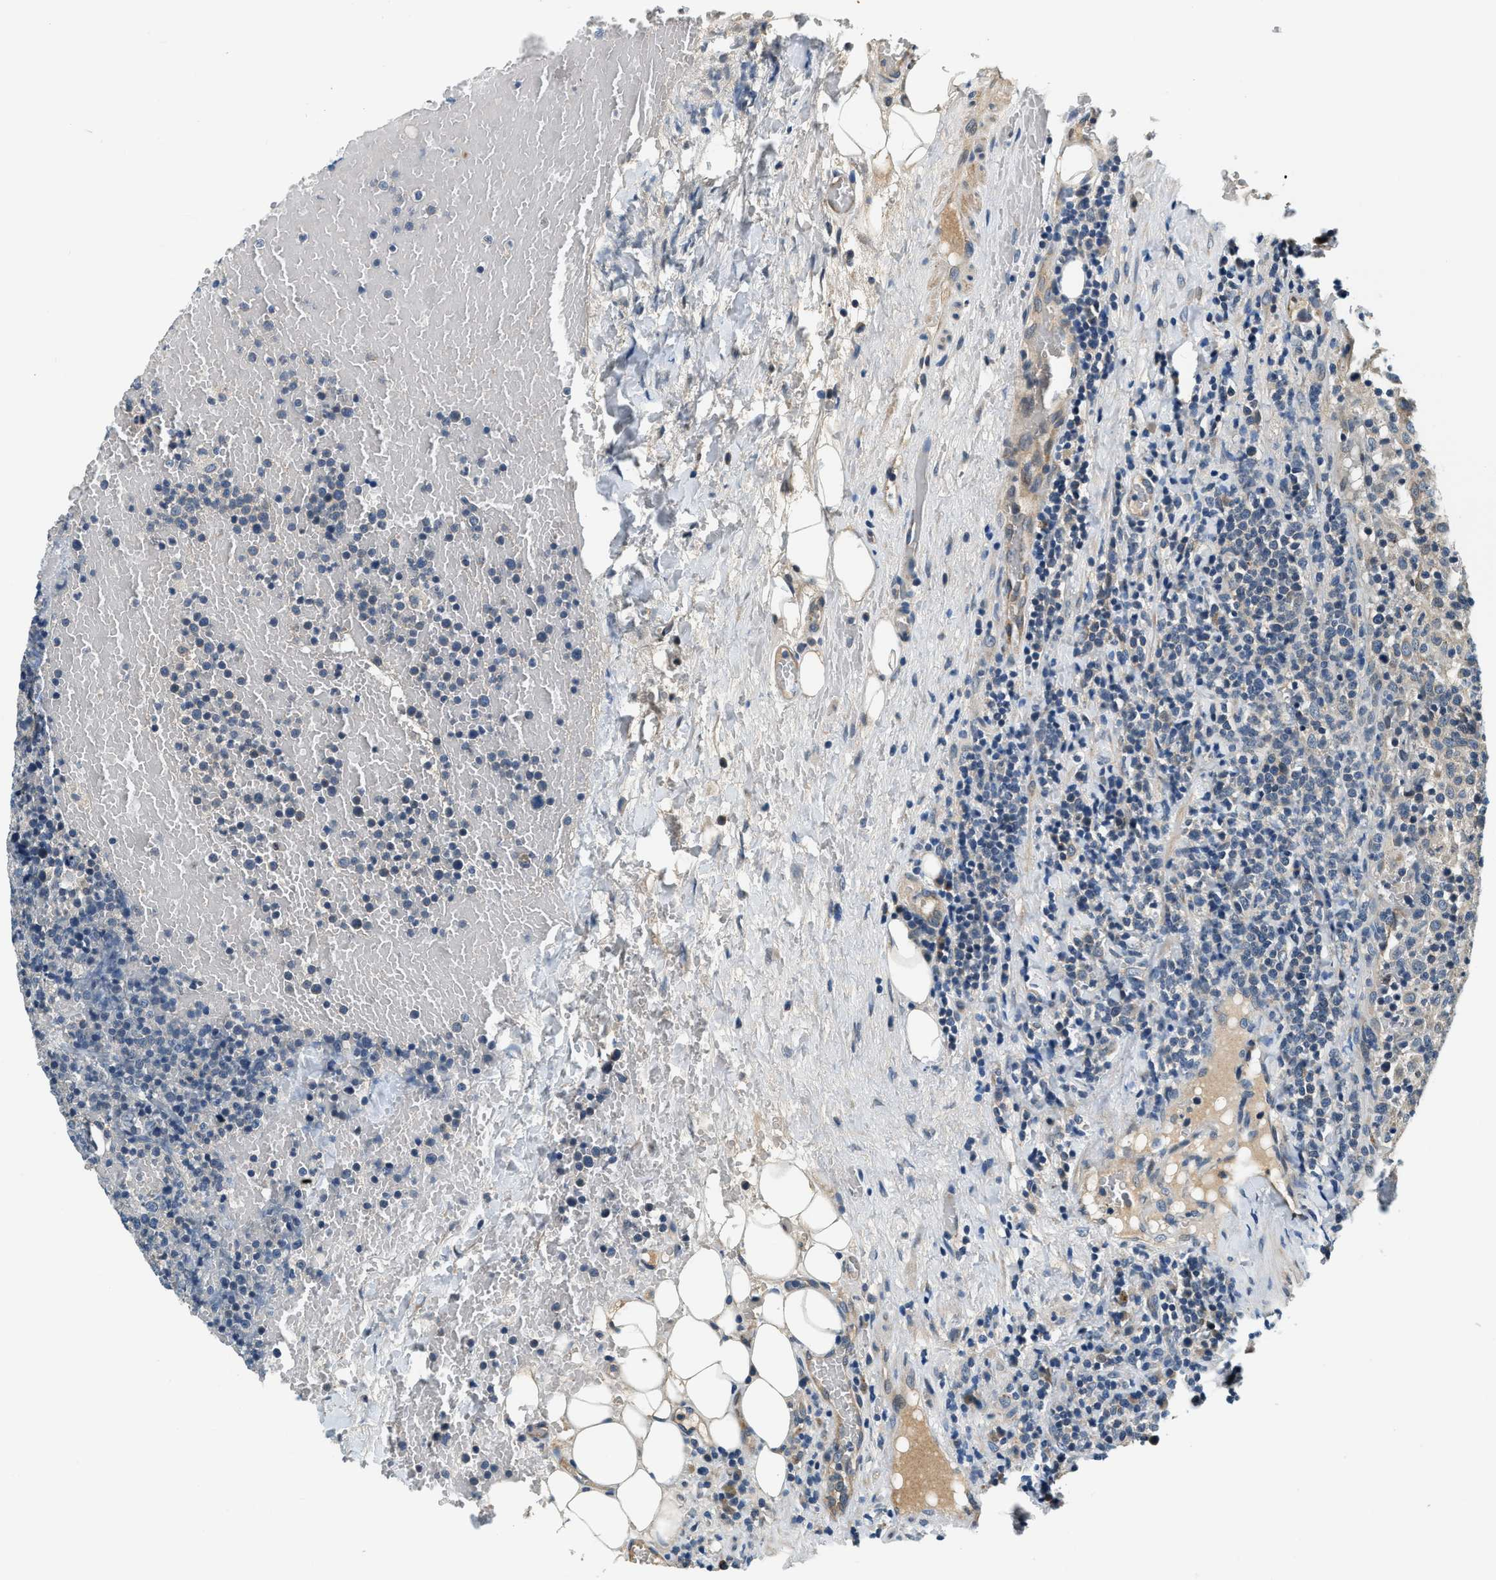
{"staining": {"intensity": "negative", "quantity": "none", "location": "none"}, "tissue": "lymphoma", "cell_type": "Tumor cells", "image_type": "cancer", "snomed": [{"axis": "morphology", "description": "Malignant lymphoma, non-Hodgkin's type, High grade"}, {"axis": "topography", "description": "Lymph node"}], "caption": "A high-resolution micrograph shows IHC staining of malignant lymphoma, non-Hodgkin's type (high-grade), which exhibits no significant expression in tumor cells.", "gene": "YAE1", "patient": {"sex": "male", "age": 61}}